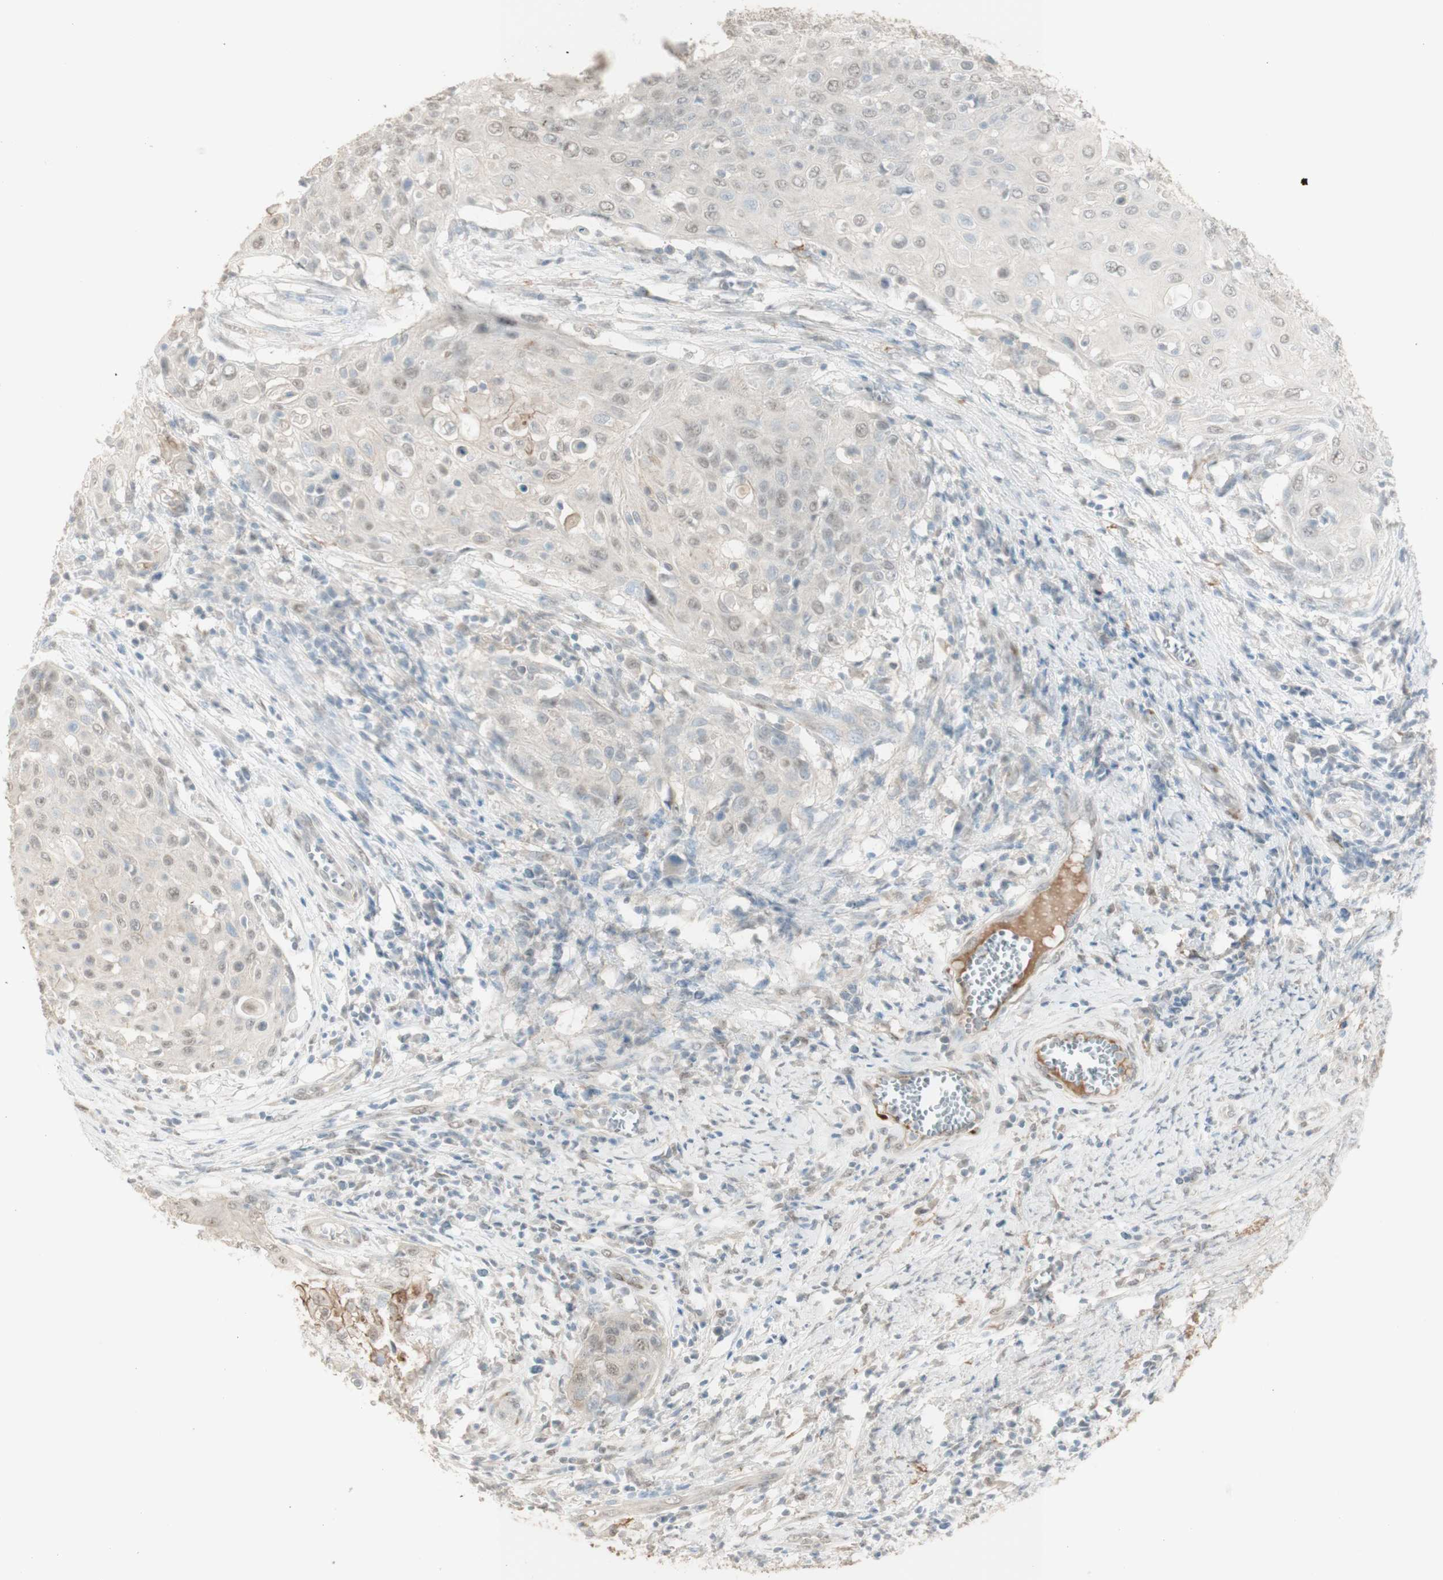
{"staining": {"intensity": "negative", "quantity": "none", "location": "none"}, "tissue": "cervical cancer", "cell_type": "Tumor cells", "image_type": "cancer", "snomed": [{"axis": "morphology", "description": "Squamous cell carcinoma, NOS"}, {"axis": "topography", "description": "Cervix"}], "caption": "The immunohistochemistry micrograph has no significant positivity in tumor cells of squamous cell carcinoma (cervical) tissue.", "gene": "MUC3A", "patient": {"sex": "female", "age": 39}}